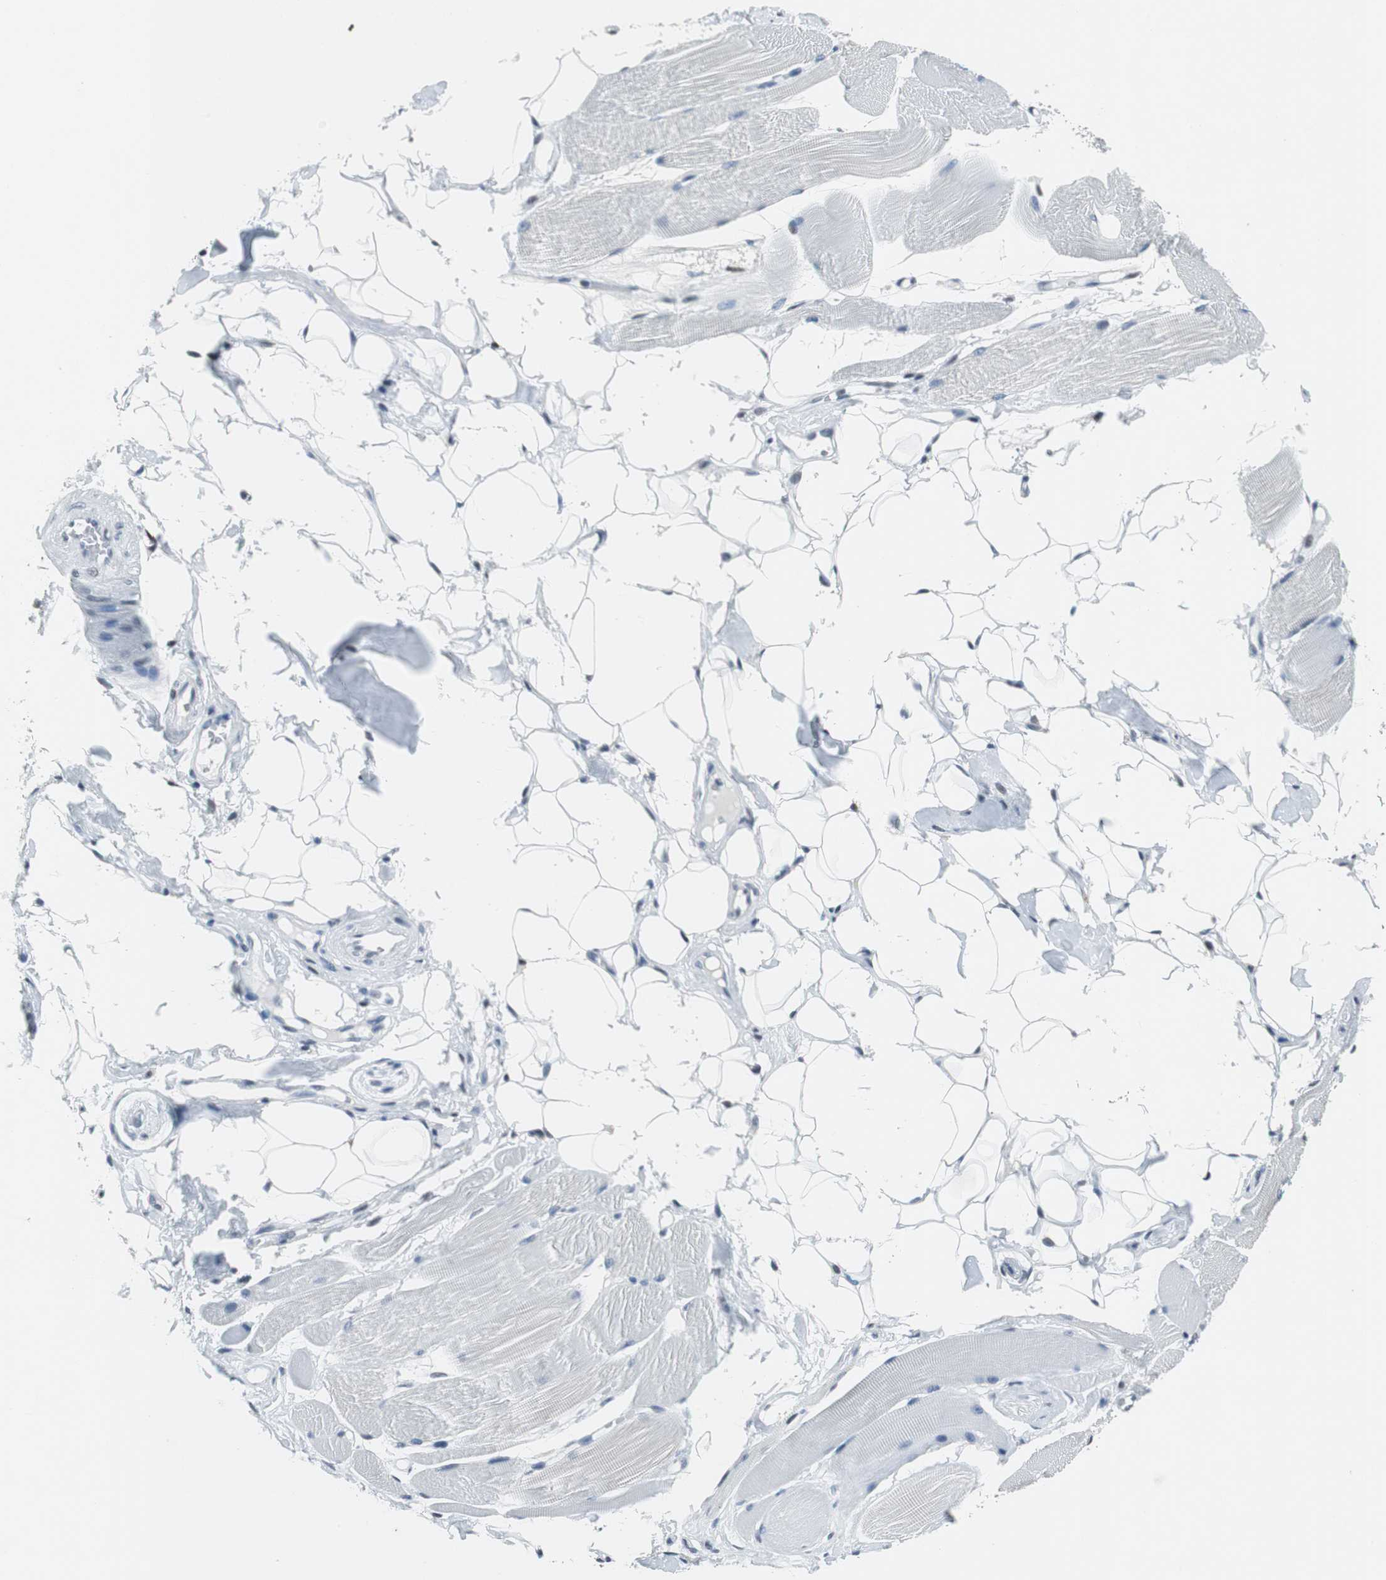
{"staining": {"intensity": "negative", "quantity": "none", "location": "none"}, "tissue": "skeletal muscle", "cell_type": "Myocytes", "image_type": "normal", "snomed": [{"axis": "morphology", "description": "Normal tissue, NOS"}, {"axis": "topography", "description": "Skeletal muscle"}, {"axis": "topography", "description": "Peripheral nerve tissue"}], "caption": "Skeletal muscle stained for a protein using immunohistochemistry displays no positivity myocytes.", "gene": "HDAC3", "patient": {"sex": "female", "age": 84}}